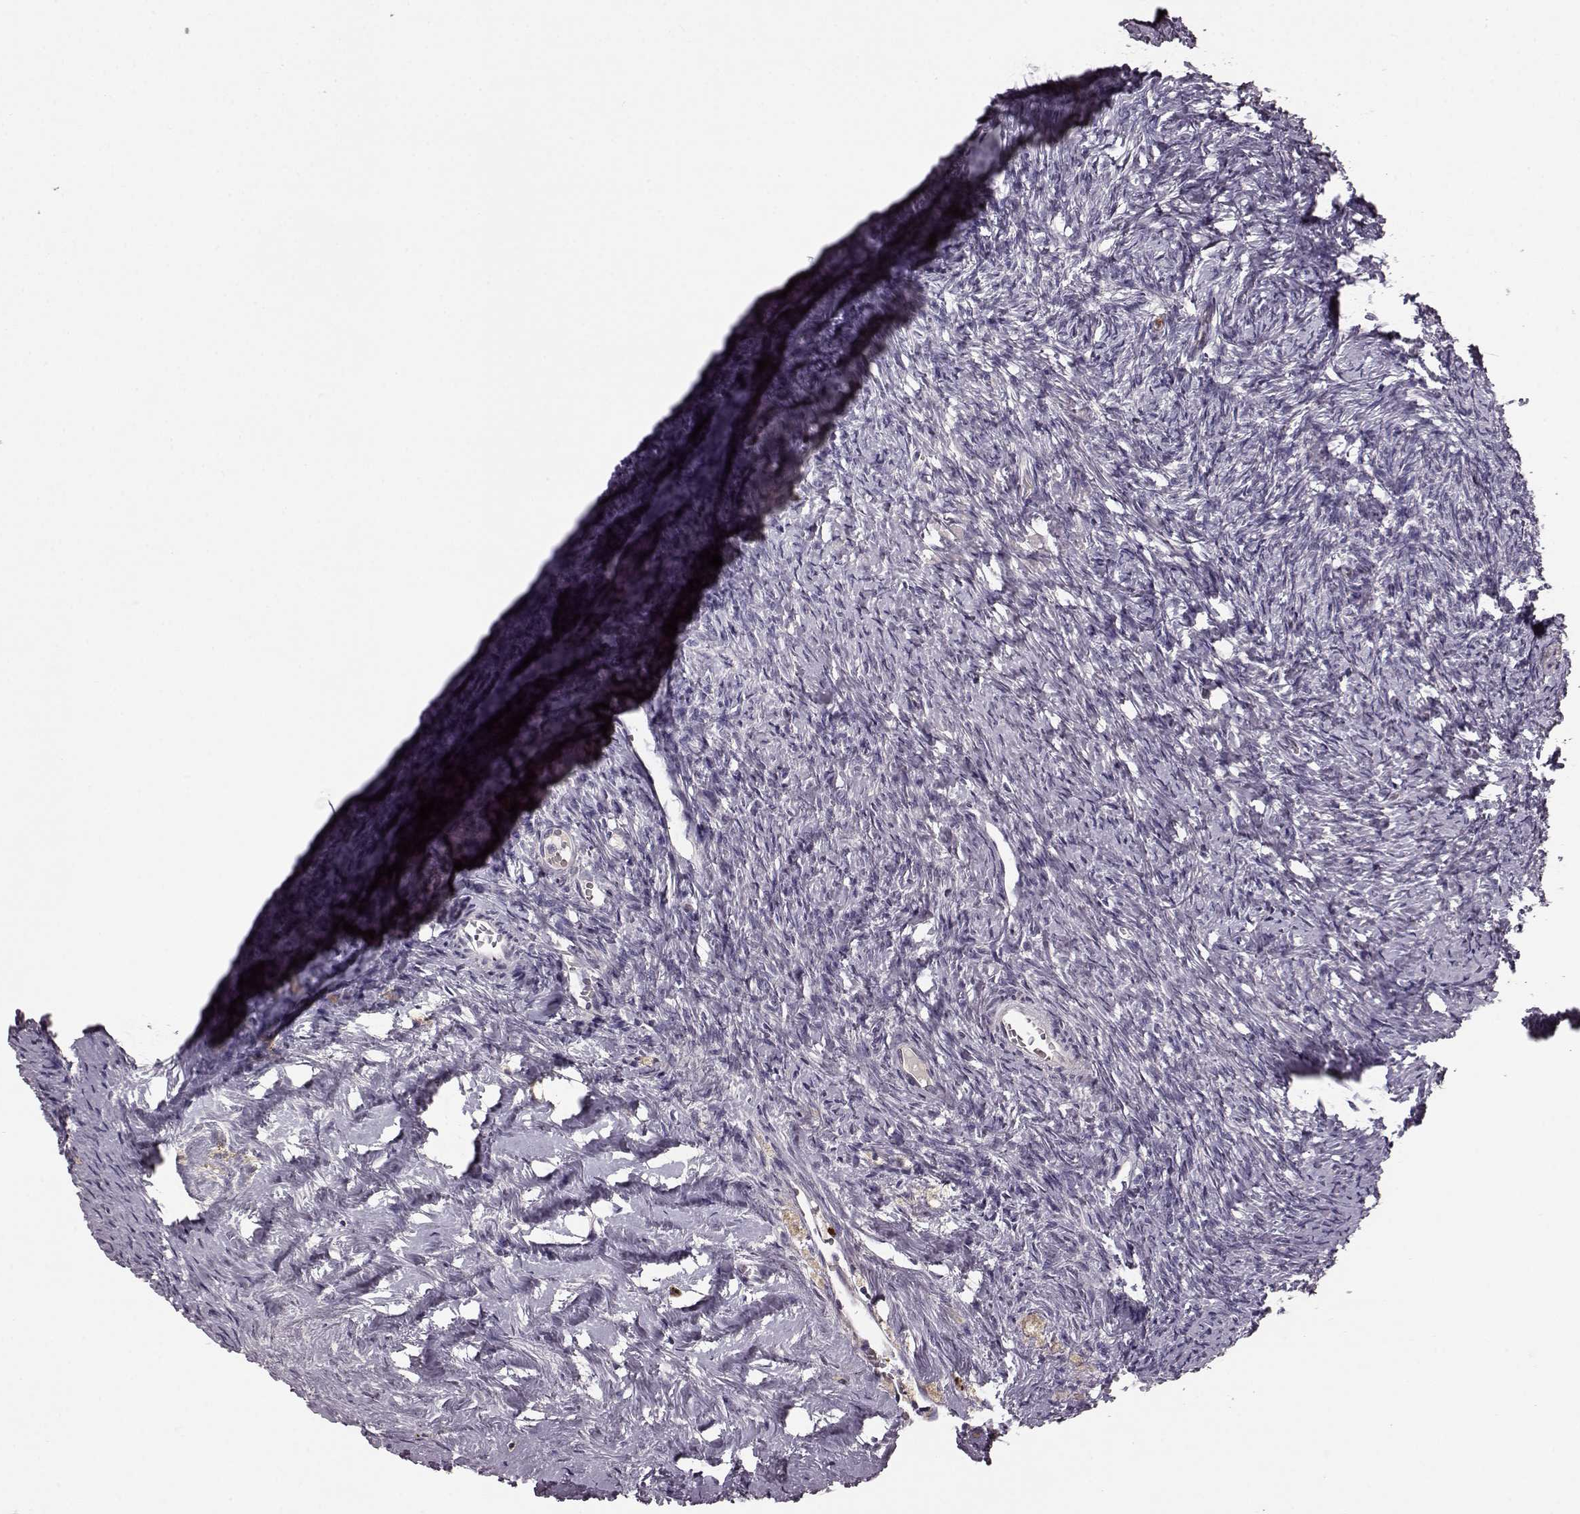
{"staining": {"intensity": "negative", "quantity": "none", "location": "none"}, "tissue": "ovary", "cell_type": "Ovarian stroma cells", "image_type": "normal", "snomed": [{"axis": "morphology", "description": "Normal tissue, NOS"}, {"axis": "topography", "description": "Ovary"}], "caption": "A high-resolution photomicrograph shows immunohistochemistry (IHC) staining of benign ovary, which exhibits no significant staining in ovarian stroma cells. (Stains: DAB (3,3'-diaminobenzidine) immunohistochemistry (IHC) with hematoxylin counter stain, Microscopy: brightfield microscopy at high magnification).", "gene": "SLC52A3", "patient": {"sex": "female", "age": 39}}